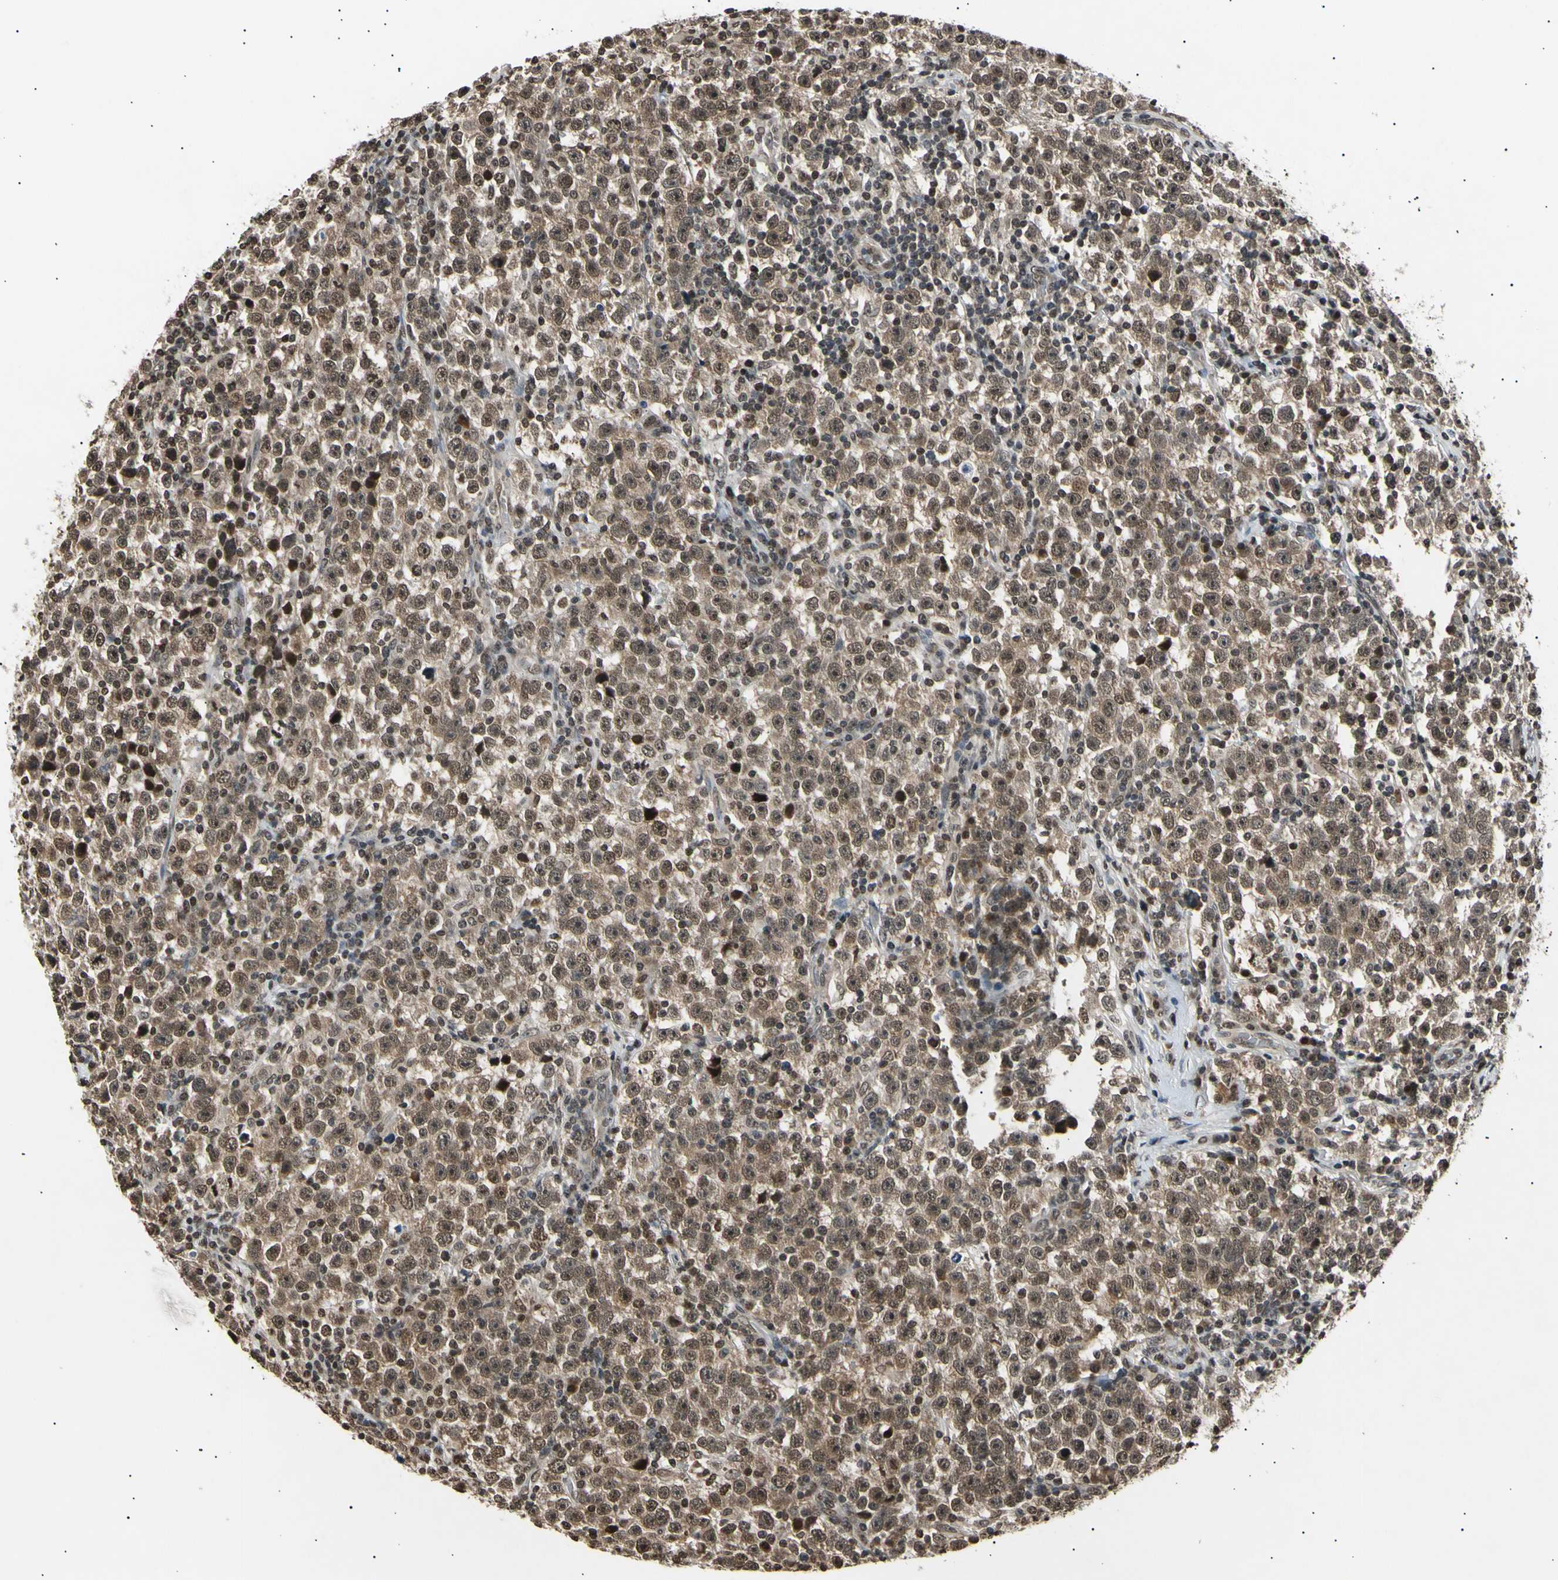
{"staining": {"intensity": "moderate", "quantity": ">75%", "location": "cytoplasmic/membranous,nuclear"}, "tissue": "testis cancer", "cell_type": "Tumor cells", "image_type": "cancer", "snomed": [{"axis": "morphology", "description": "Seminoma, NOS"}, {"axis": "topography", "description": "Testis"}], "caption": "Tumor cells display moderate cytoplasmic/membranous and nuclear expression in about >75% of cells in seminoma (testis).", "gene": "ANAPC7", "patient": {"sex": "male", "age": 43}}